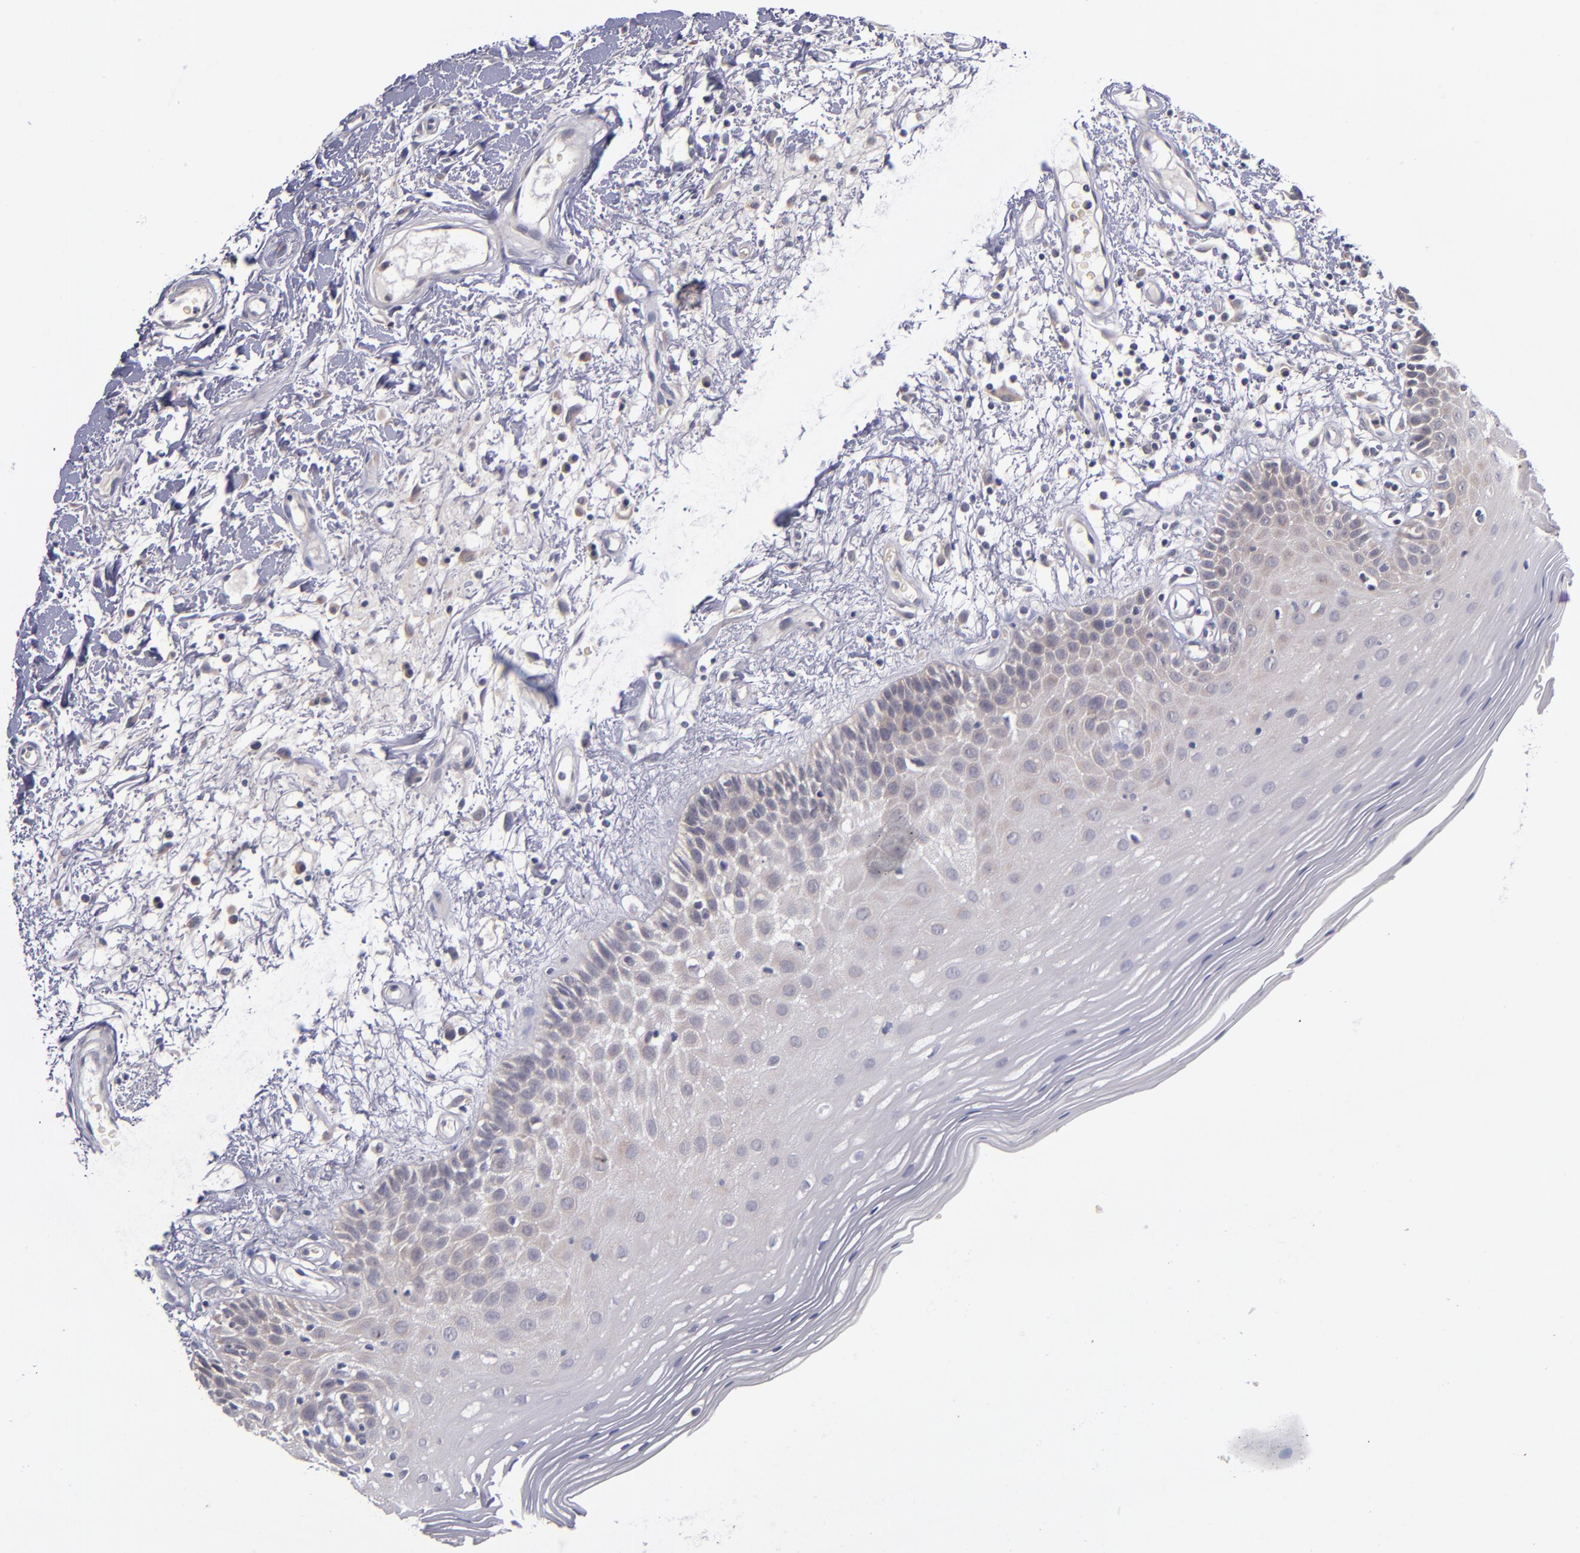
{"staining": {"intensity": "weak", "quantity": "25%-75%", "location": "cytoplasmic/membranous"}, "tissue": "oral mucosa", "cell_type": "Squamous epithelial cells", "image_type": "normal", "snomed": [{"axis": "morphology", "description": "Normal tissue, NOS"}, {"axis": "morphology", "description": "Squamous cell carcinoma, NOS"}, {"axis": "topography", "description": "Skeletal muscle"}, {"axis": "topography", "description": "Oral tissue"}, {"axis": "topography", "description": "Head-Neck"}], "caption": "IHC of unremarkable human oral mucosa shows low levels of weak cytoplasmic/membranous positivity in approximately 25%-75% of squamous epithelial cells.", "gene": "TSC2", "patient": {"sex": "male", "age": 71}}